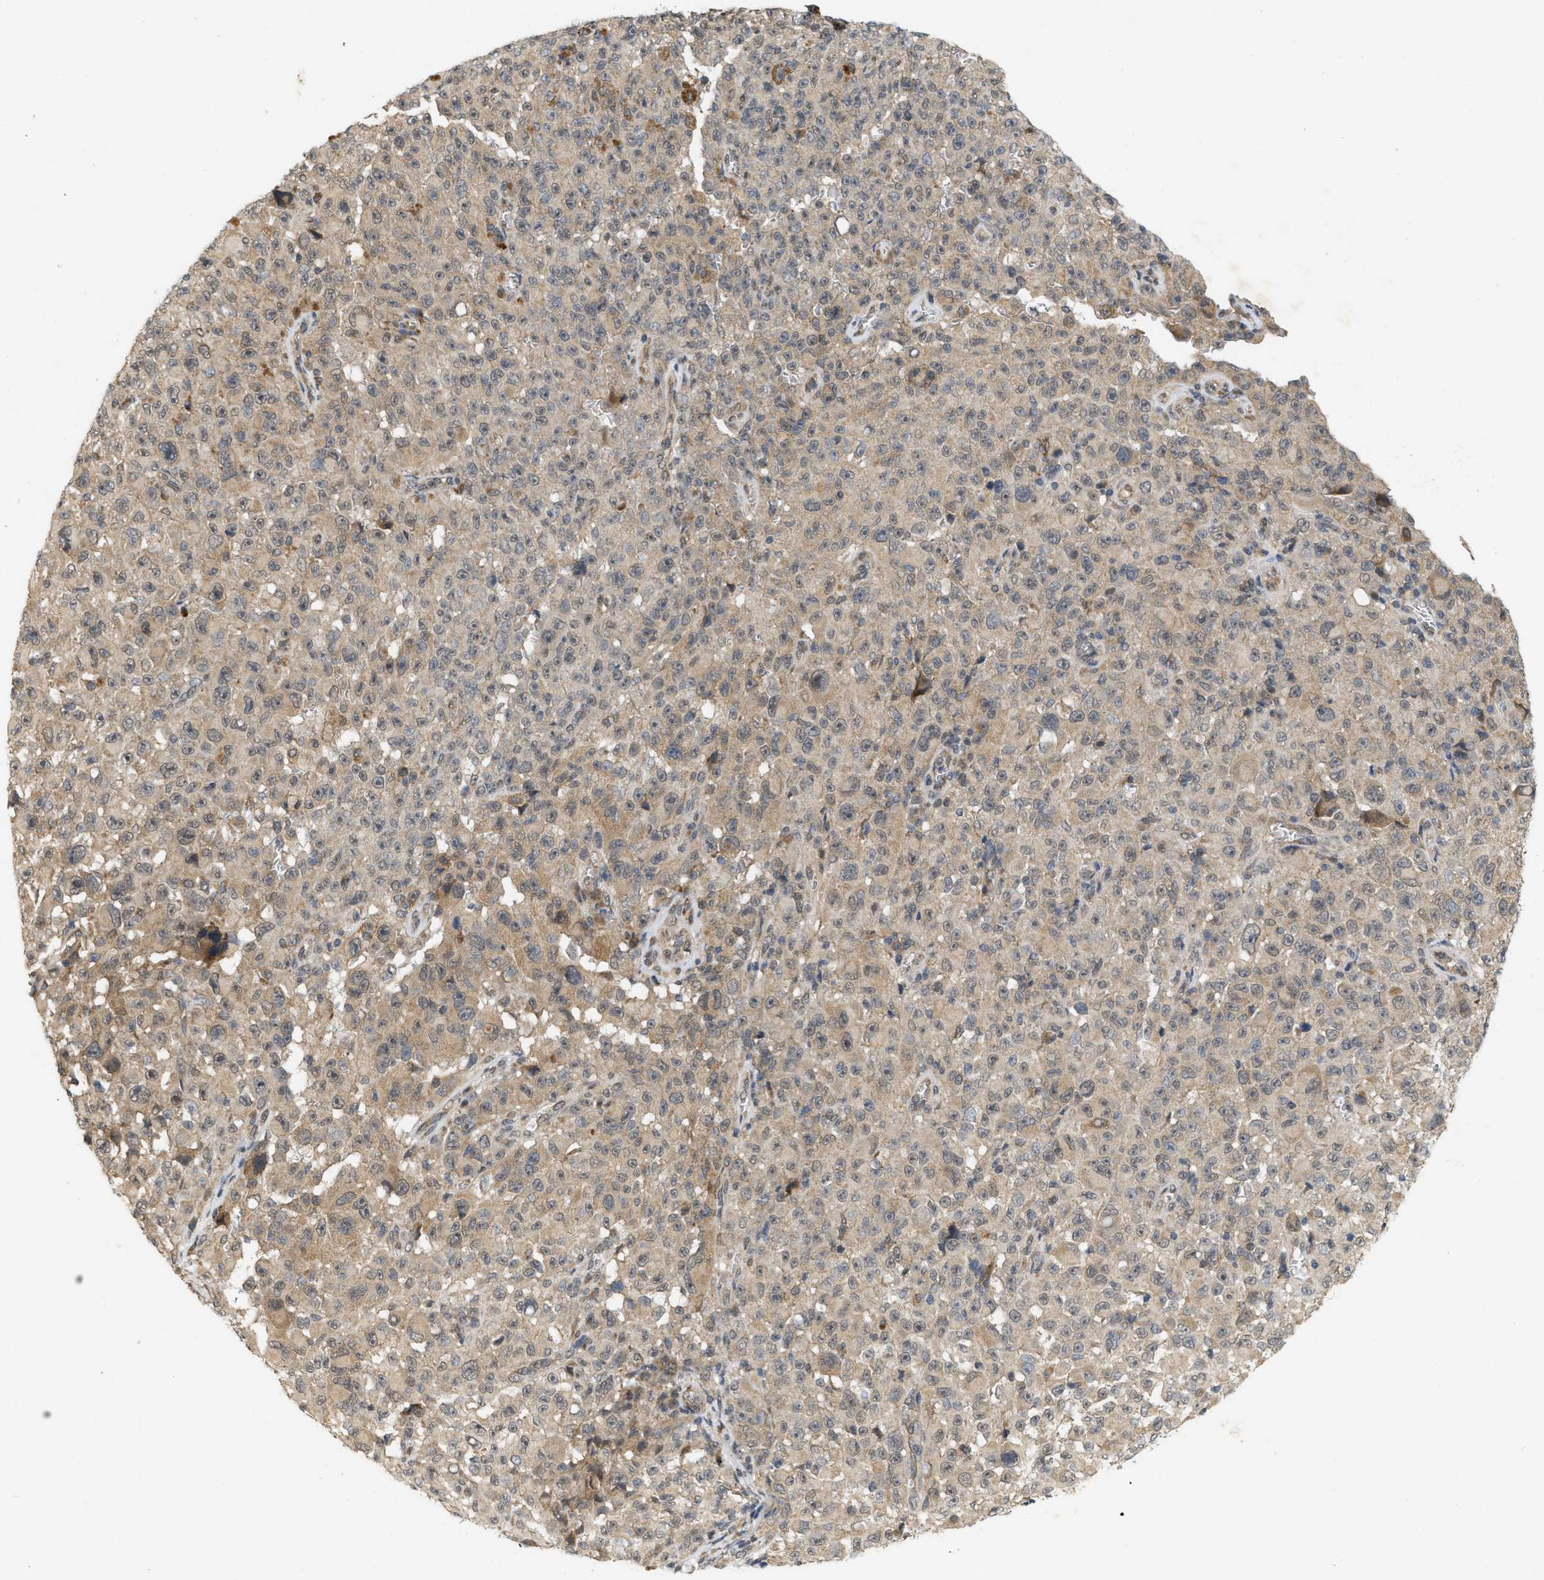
{"staining": {"intensity": "moderate", "quantity": ">75%", "location": "cytoplasmic/membranous"}, "tissue": "melanoma", "cell_type": "Tumor cells", "image_type": "cancer", "snomed": [{"axis": "morphology", "description": "Malignant melanoma, NOS"}, {"axis": "topography", "description": "Skin"}], "caption": "Malignant melanoma stained with a brown dye displays moderate cytoplasmic/membranous positive positivity in approximately >75% of tumor cells.", "gene": "PRKD1", "patient": {"sex": "female", "age": 82}}